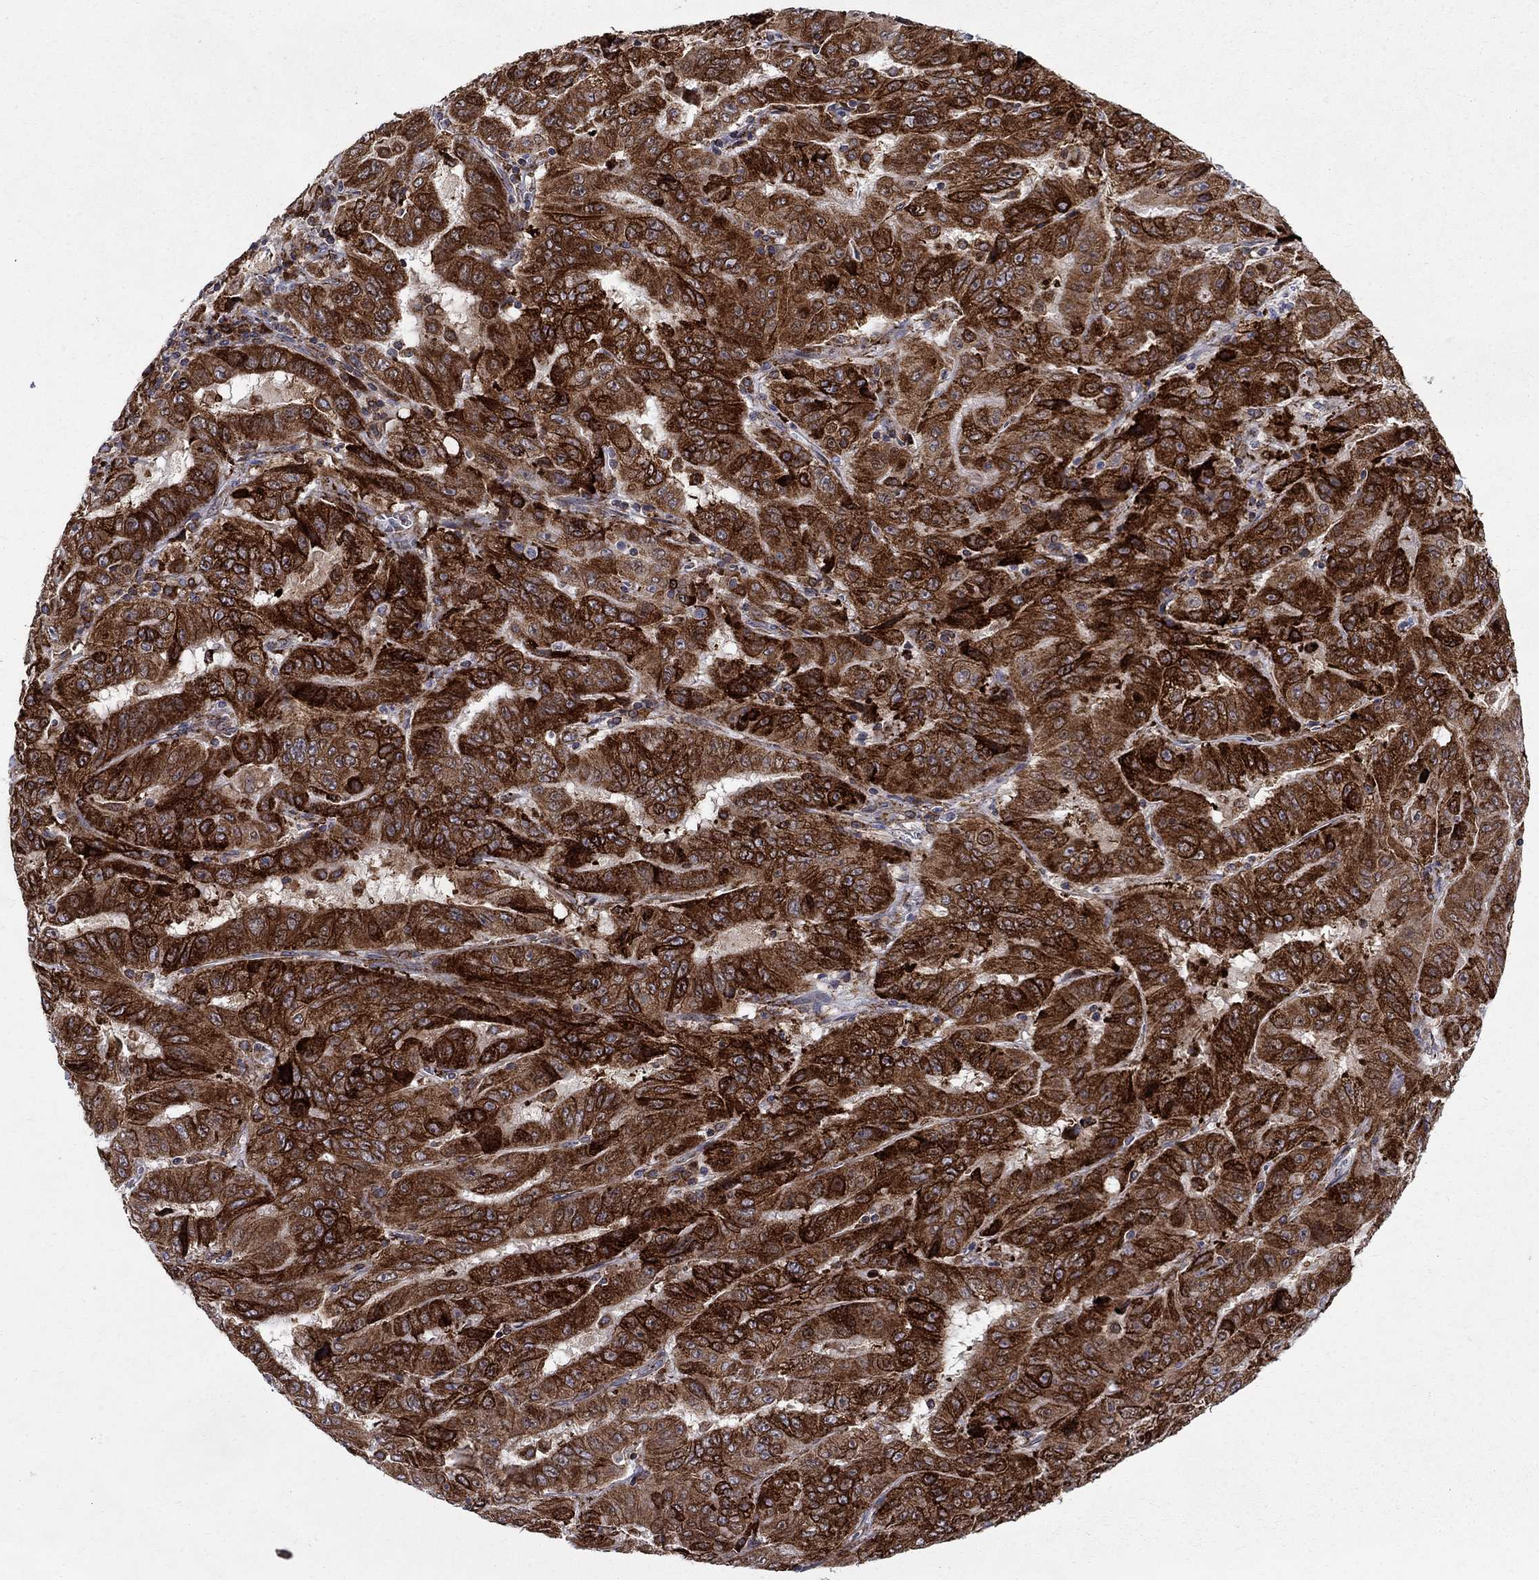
{"staining": {"intensity": "strong", "quantity": "25%-75%", "location": "cytoplasmic/membranous"}, "tissue": "pancreatic cancer", "cell_type": "Tumor cells", "image_type": "cancer", "snomed": [{"axis": "morphology", "description": "Adenocarcinoma, NOS"}, {"axis": "topography", "description": "Pancreas"}], "caption": "Pancreatic cancer tissue shows strong cytoplasmic/membranous staining in approximately 25%-75% of tumor cells", "gene": "CAB39L", "patient": {"sex": "male", "age": 63}}